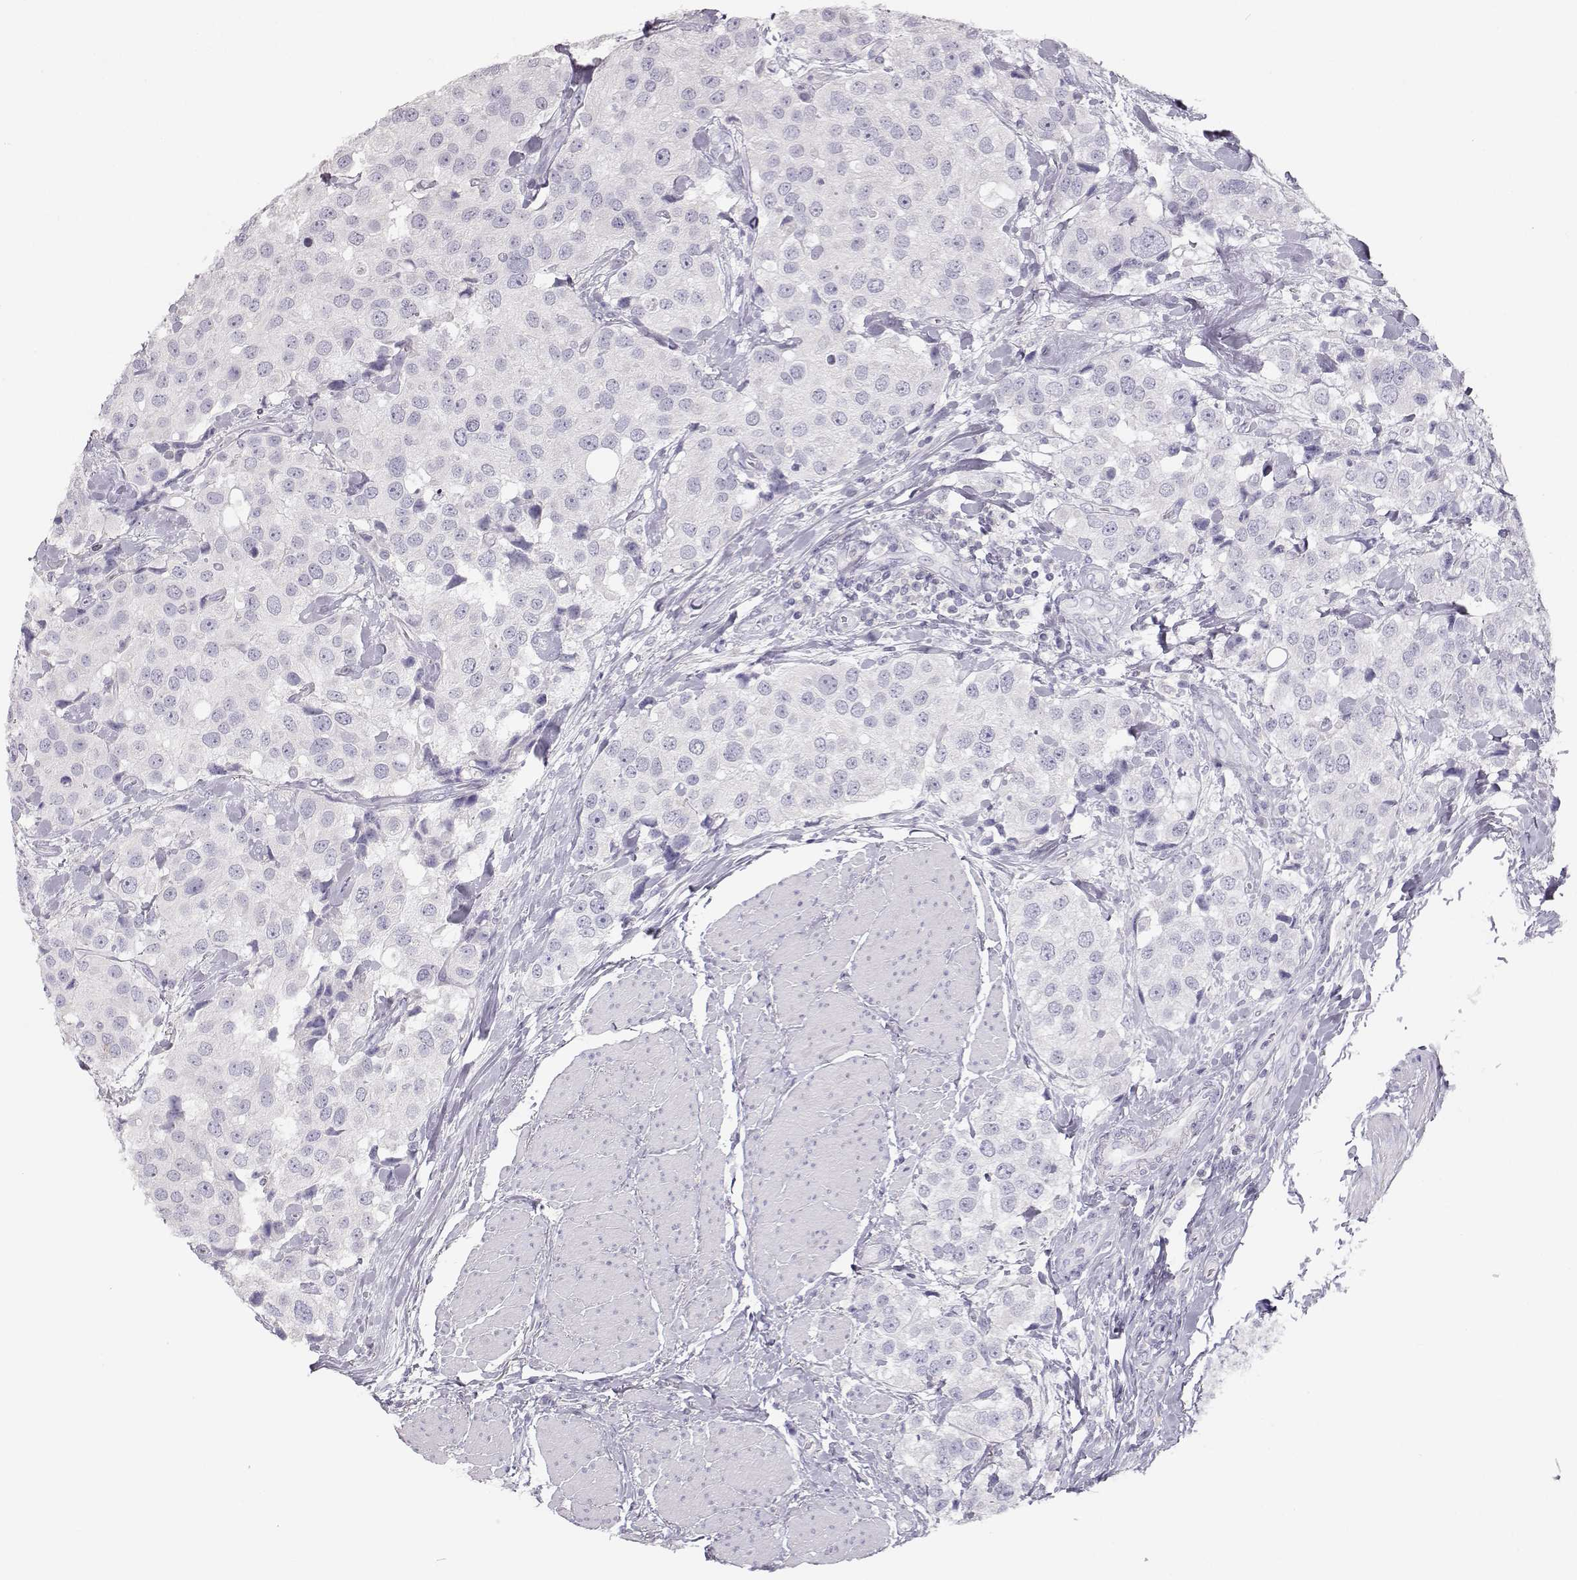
{"staining": {"intensity": "negative", "quantity": "none", "location": "none"}, "tissue": "urothelial cancer", "cell_type": "Tumor cells", "image_type": "cancer", "snomed": [{"axis": "morphology", "description": "Urothelial carcinoma, High grade"}, {"axis": "topography", "description": "Urinary bladder"}], "caption": "There is no significant expression in tumor cells of urothelial carcinoma (high-grade).", "gene": "LEPR", "patient": {"sex": "female", "age": 64}}